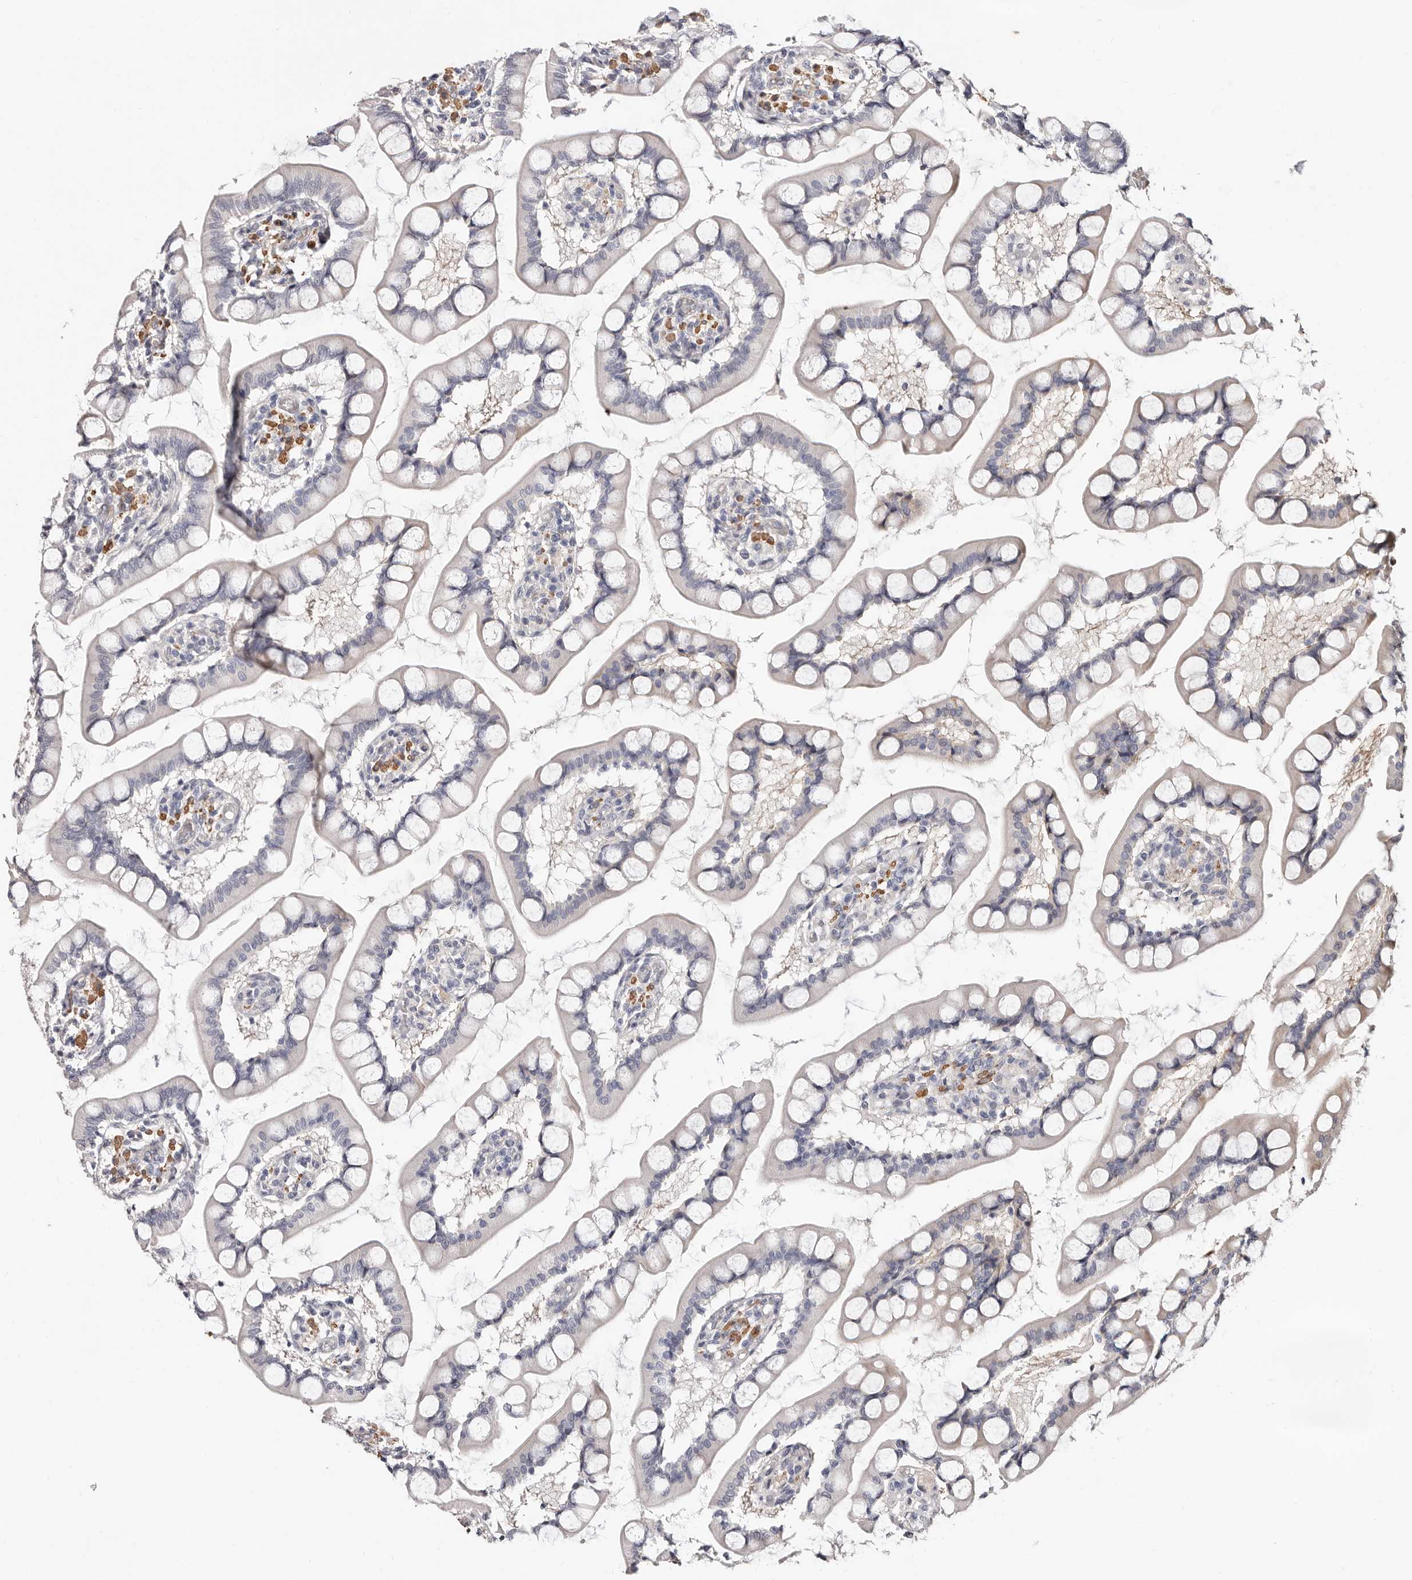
{"staining": {"intensity": "negative", "quantity": "none", "location": "none"}, "tissue": "small intestine", "cell_type": "Glandular cells", "image_type": "normal", "snomed": [{"axis": "morphology", "description": "Normal tissue, NOS"}, {"axis": "topography", "description": "Small intestine"}], "caption": "High power microscopy photomicrograph of an immunohistochemistry histopathology image of normal small intestine, revealing no significant staining in glandular cells.", "gene": "TRIP13", "patient": {"sex": "male", "age": 52}}